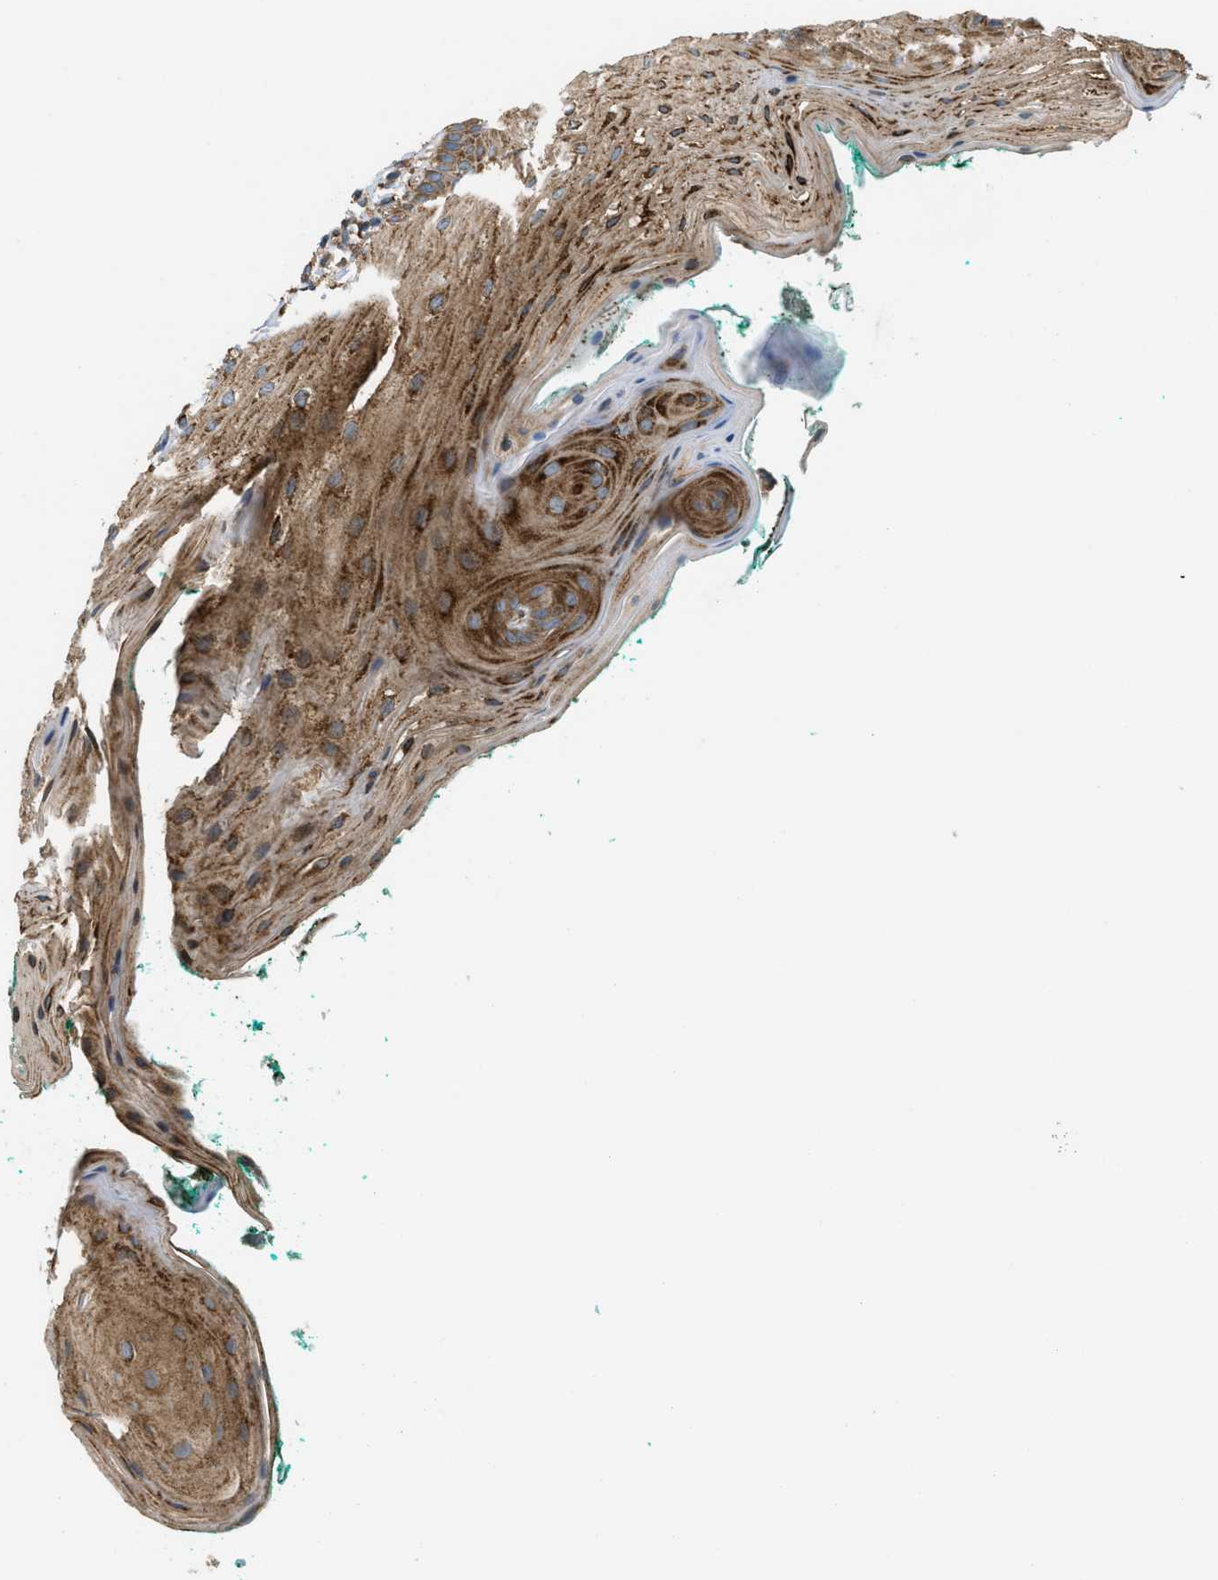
{"staining": {"intensity": "moderate", "quantity": ">75%", "location": "cytoplasmic/membranous"}, "tissue": "oral mucosa", "cell_type": "Squamous epithelial cells", "image_type": "normal", "snomed": [{"axis": "morphology", "description": "Normal tissue, NOS"}, {"axis": "topography", "description": "Oral tissue"}], "caption": "Oral mucosa was stained to show a protein in brown. There is medium levels of moderate cytoplasmic/membranous positivity in about >75% of squamous epithelial cells. (IHC, brightfield microscopy, high magnification).", "gene": "PCDH18", "patient": {"sex": "male", "age": 58}}